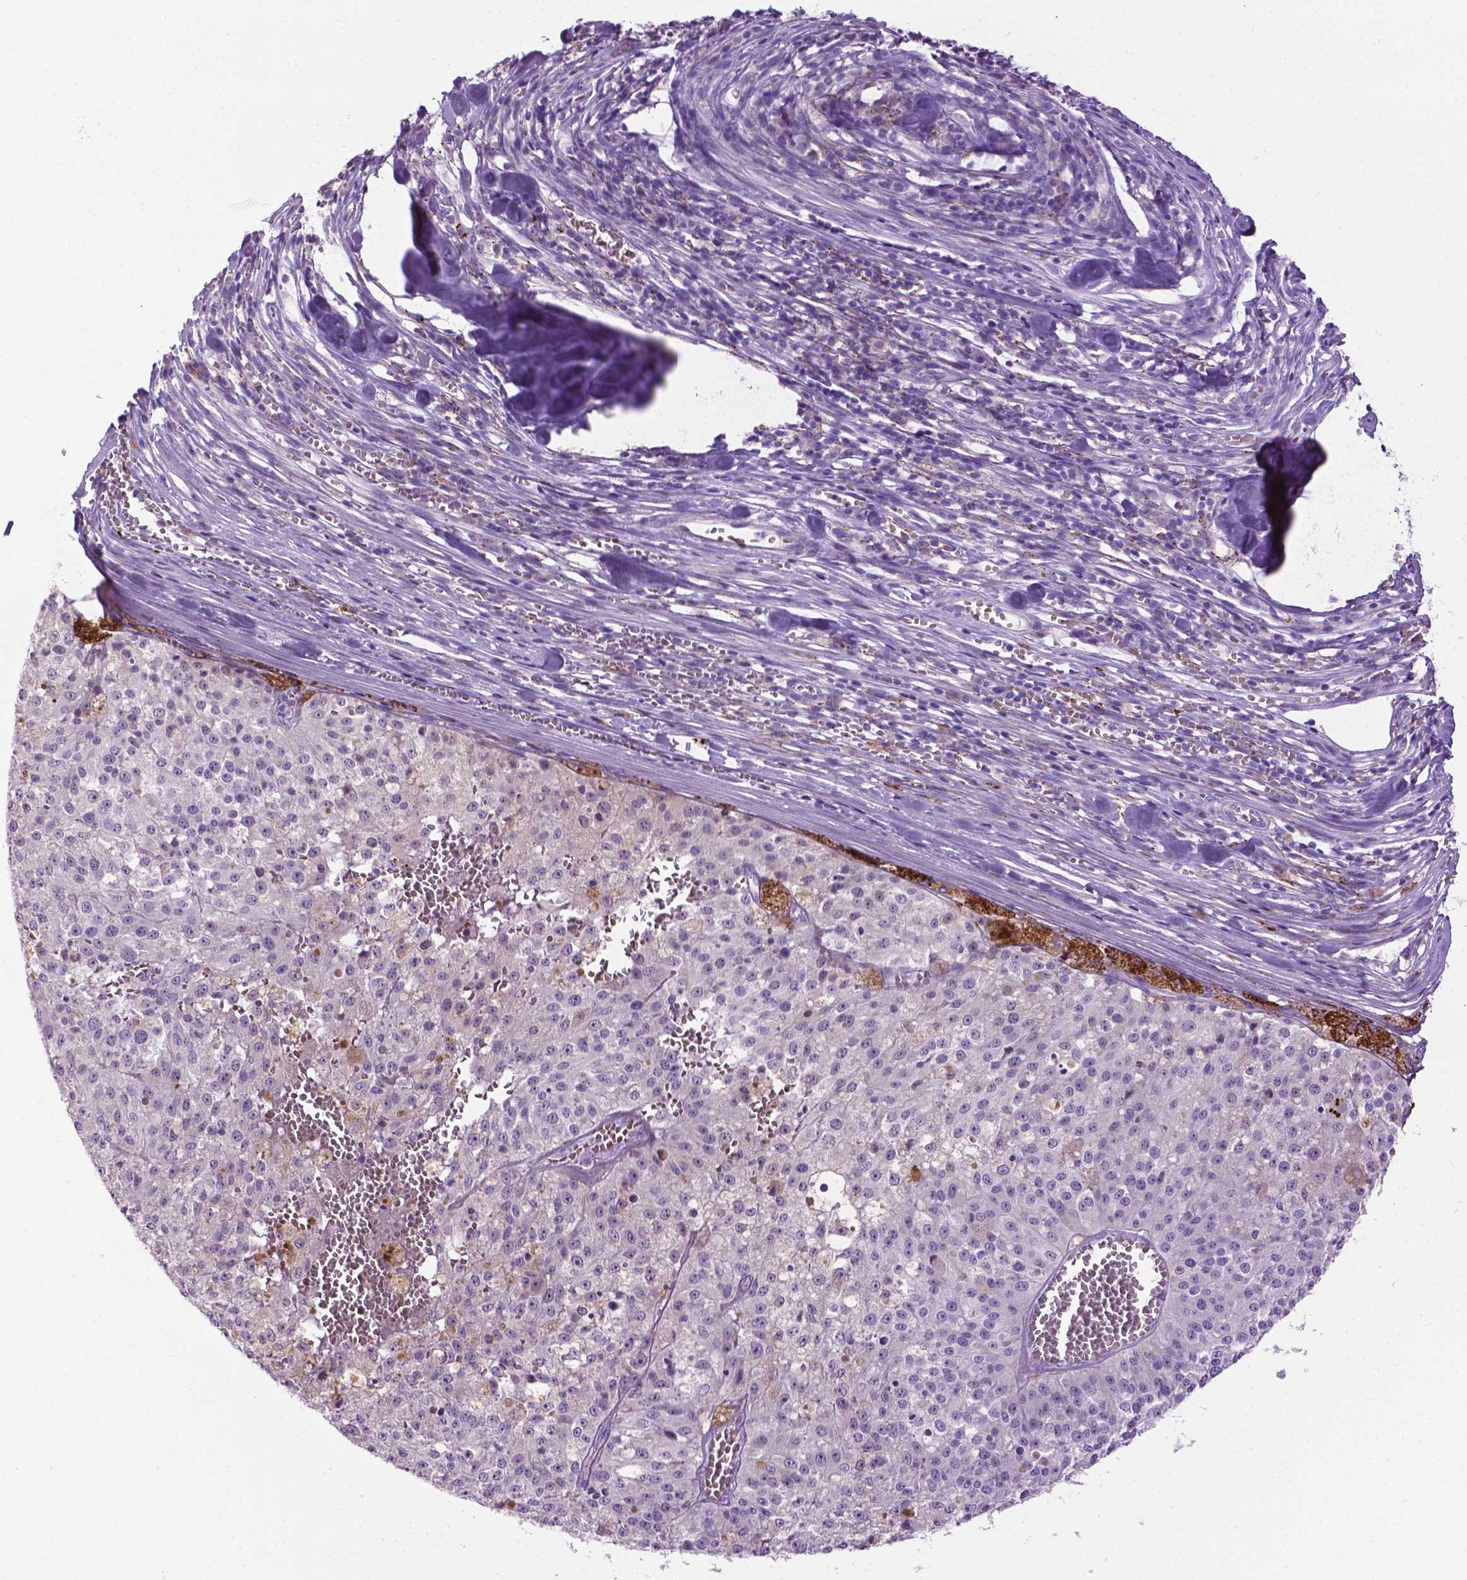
{"staining": {"intensity": "negative", "quantity": "none", "location": "none"}, "tissue": "melanoma", "cell_type": "Tumor cells", "image_type": "cancer", "snomed": [{"axis": "morphology", "description": "Malignant melanoma, Metastatic site"}, {"axis": "topography", "description": "Lymph node"}], "caption": "Malignant melanoma (metastatic site) was stained to show a protein in brown. There is no significant staining in tumor cells.", "gene": "TMEM132E", "patient": {"sex": "female", "age": 64}}